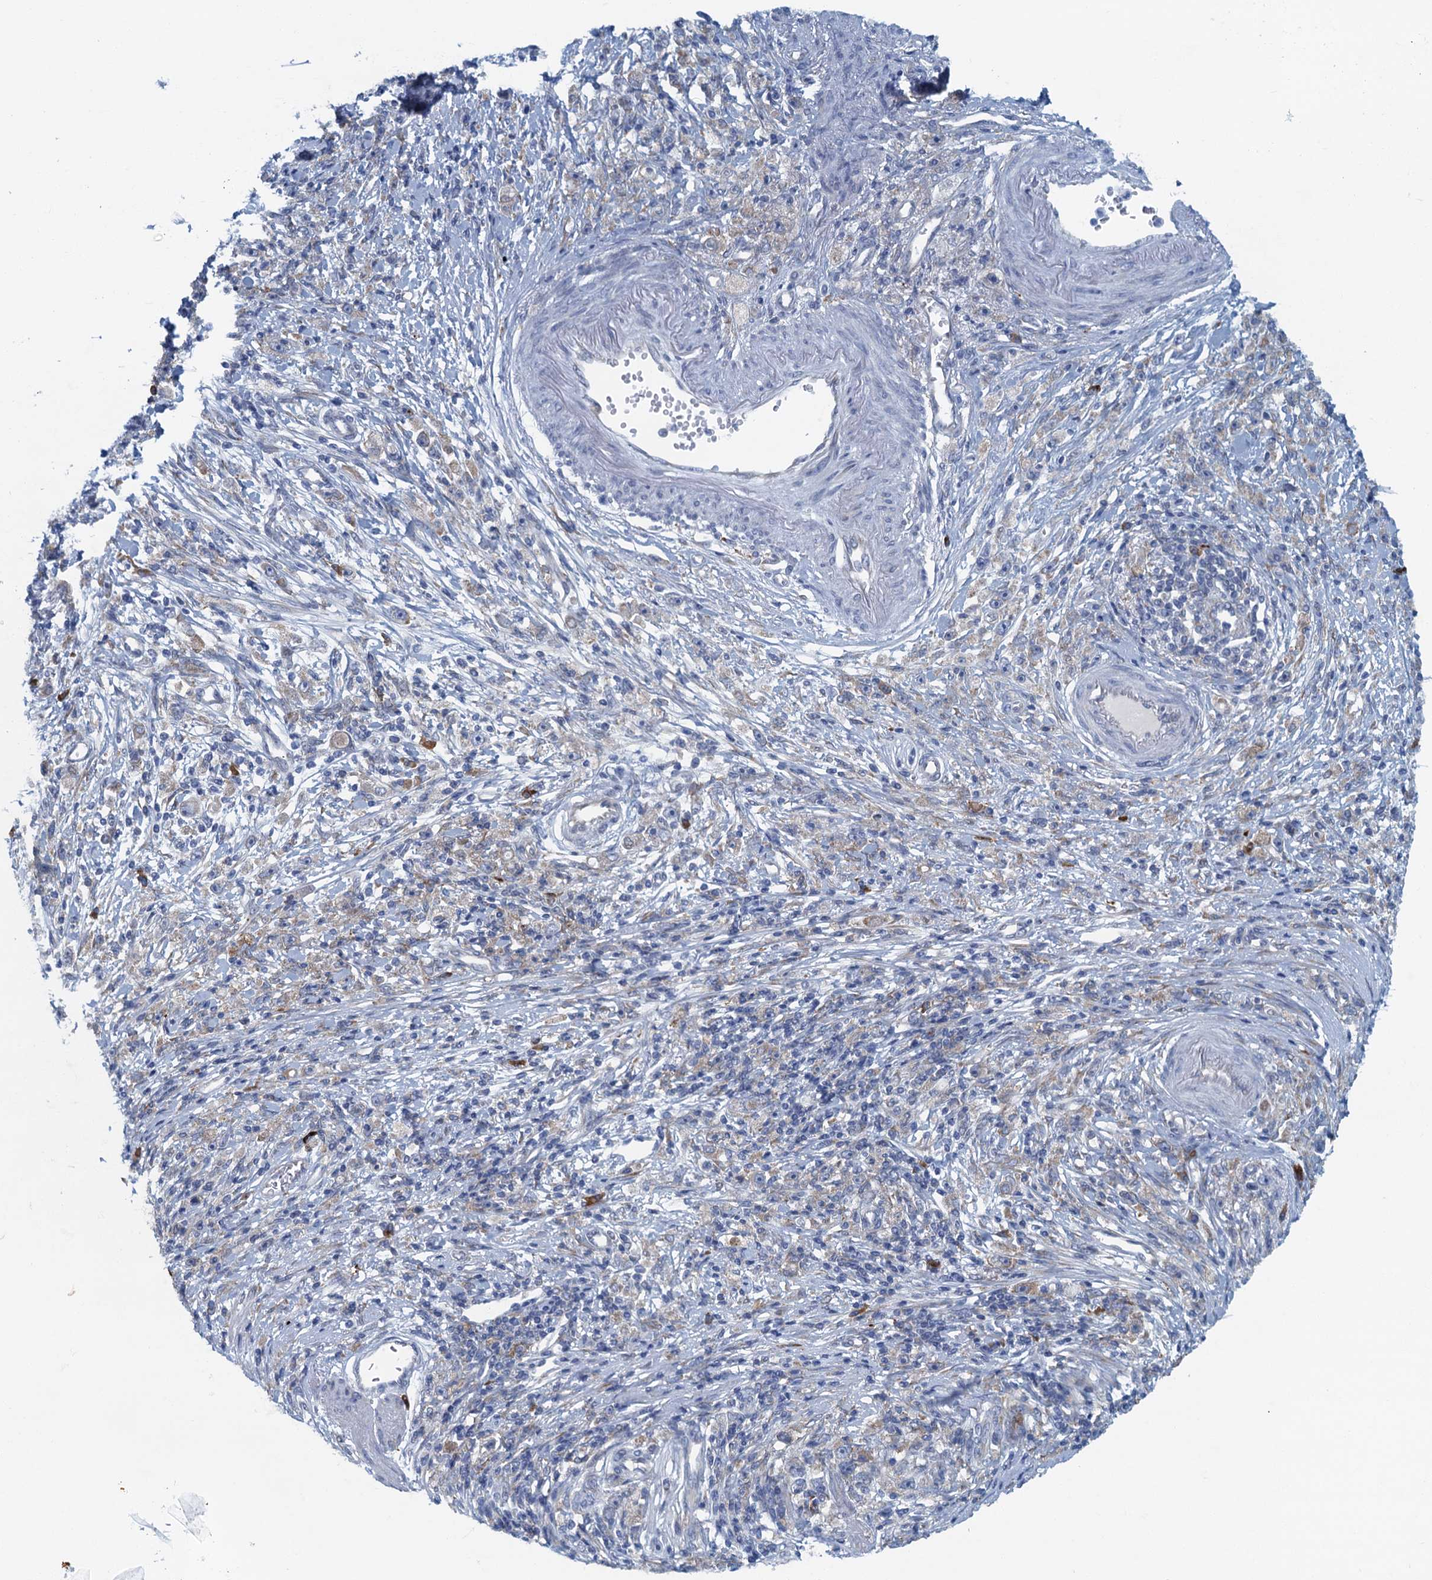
{"staining": {"intensity": "negative", "quantity": "none", "location": "none"}, "tissue": "stomach cancer", "cell_type": "Tumor cells", "image_type": "cancer", "snomed": [{"axis": "morphology", "description": "Adenocarcinoma, NOS"}, {"axis": "topography", "description": "Stomach"}], "caption": "The micrograph shows no significant staining in tumor cells of stomach cancer.", "gene": "MYDGF", "patient": {"sex": "female", "age": 59}}